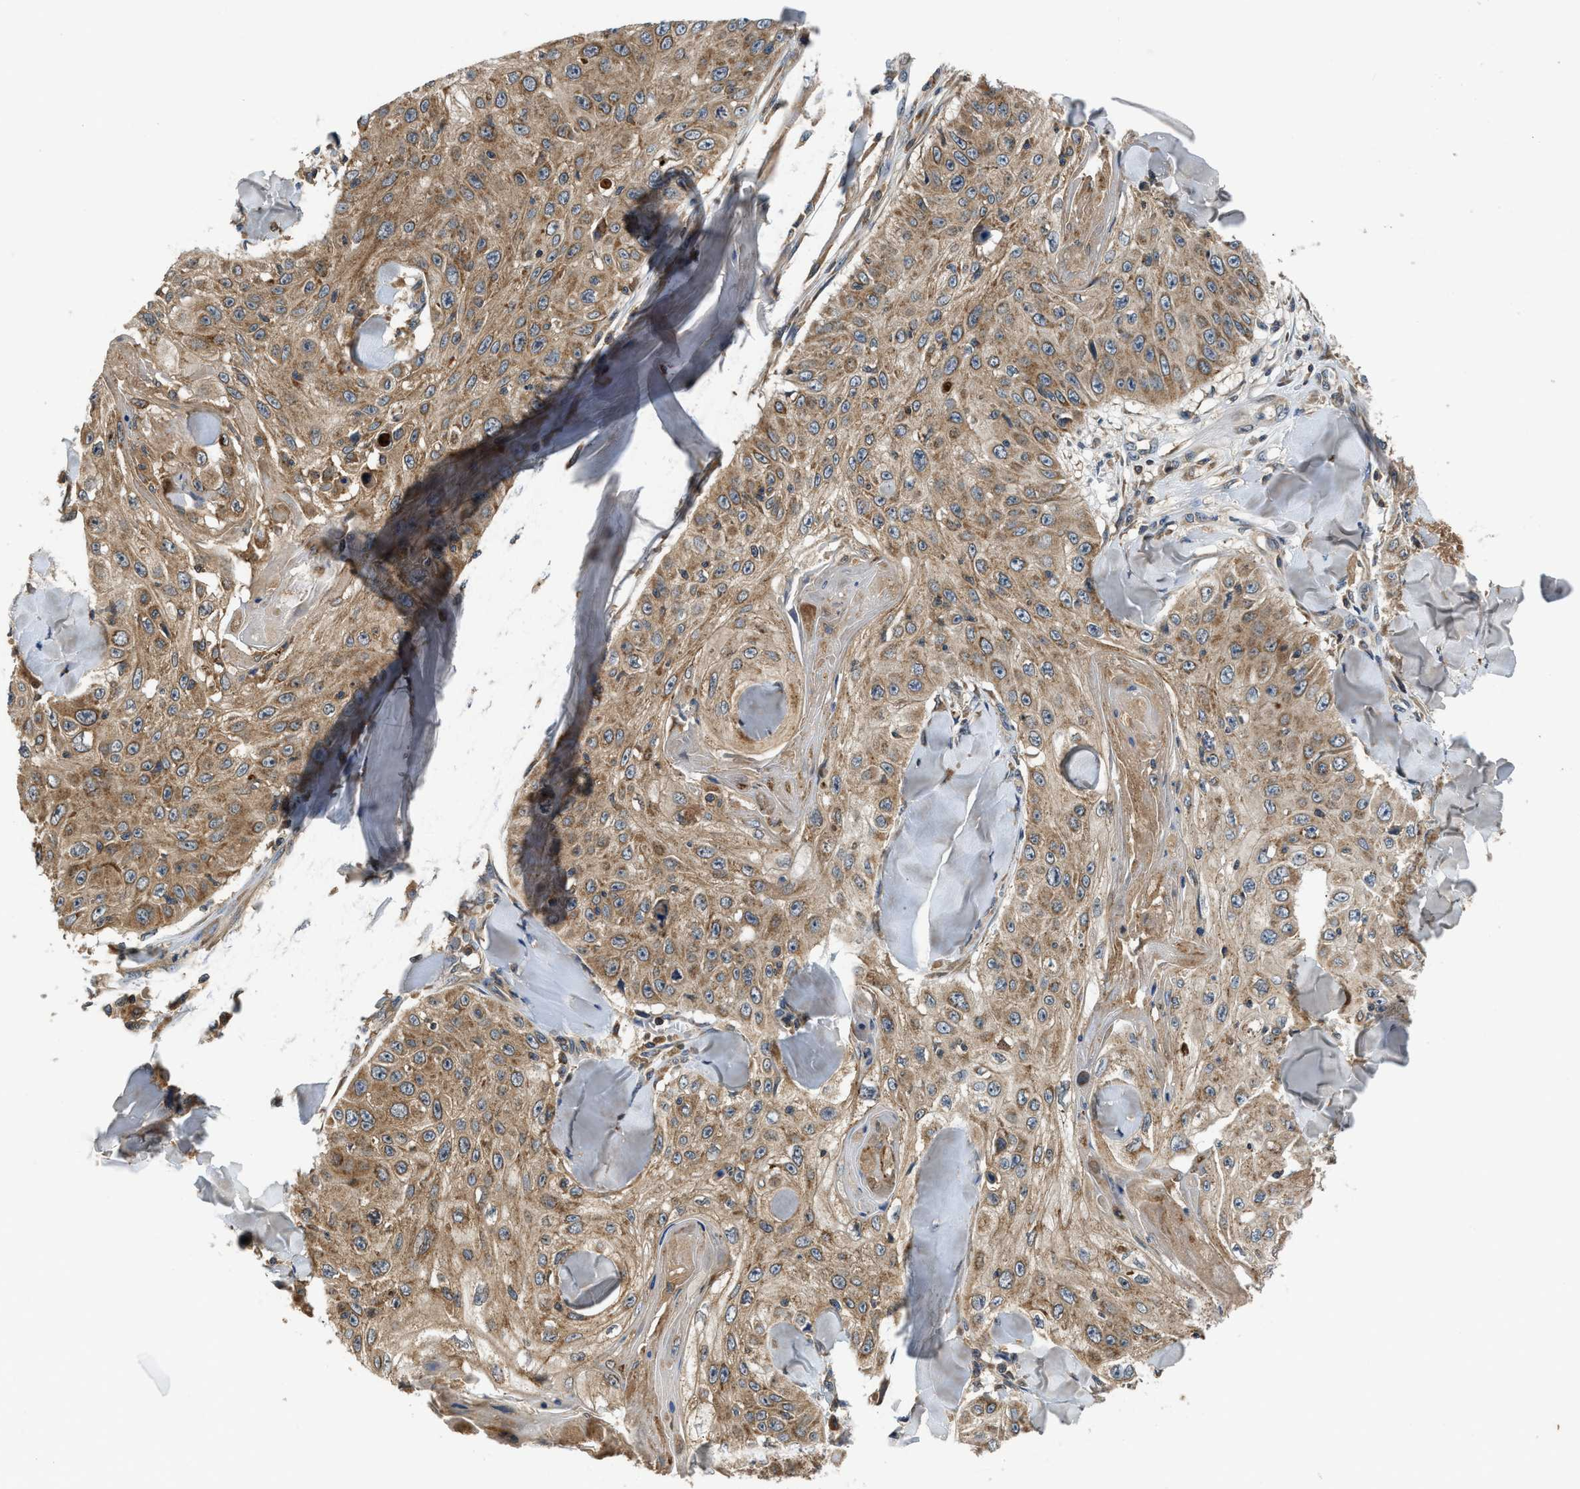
{"staining": {"intensity": "moderate", "quantity": ">75%", "location": "cytoplasmic/membranous"}, "tissue": "skin cancer", "cell_type": "Tumor cells", "image_type": "cancer", "snomed": [{"axis": "morphology", "description": "Squamous cell carcinoma, NOS"}, {"axis": "topography", "description": "Skin"}], "caption": "Immunohistochemistry (DAB) staining of human skin squamous cell carcinoma shows moderate cytoplasmic/membranous protein staining in approximately >75% of tumor cells.", "gene": "PAFAH2", "patient": {"sex": "male", "age": 86}}